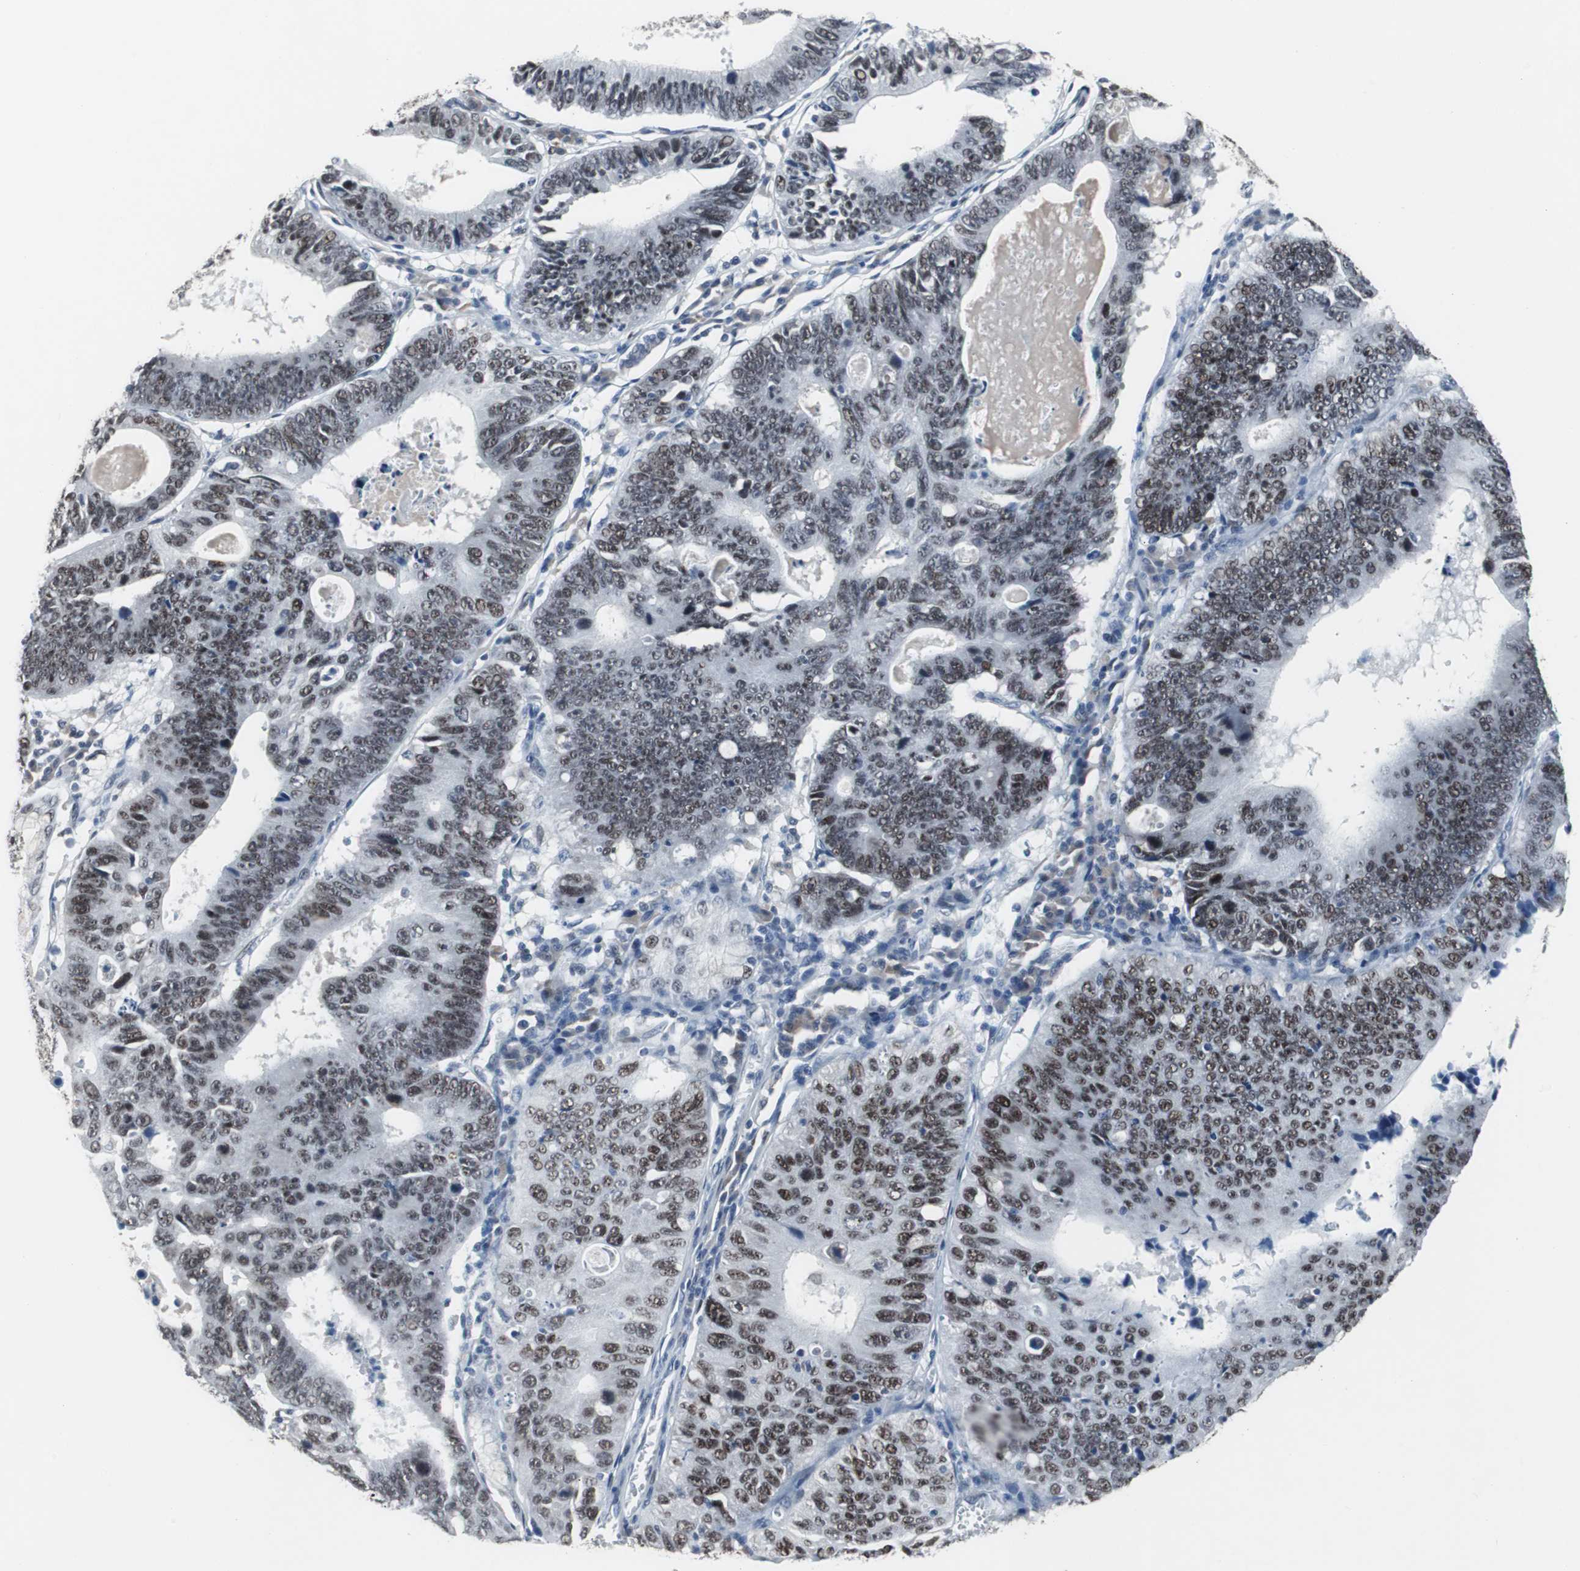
{"staining": {"intensity": "moderate", "quantity": ">75%", "location": "nuclear"}, "tissue": "stomach cancer", "cell_type": "Tumor cells", "image_type": "cancer", "snomed": [{"axis": "morphology", "description": "Adenocarcinoma, NOS"}, {"axis": "topography", "description": "Stomach"}], "caption": "Human stomach cancer (adenocarcinoma) stained for a protein (brown) reveals moderate nuclear positive positivity in approximately >75% of tumor cells.", "gene": "FOXP4", "patient": {"sex": "male", "age": 59}}